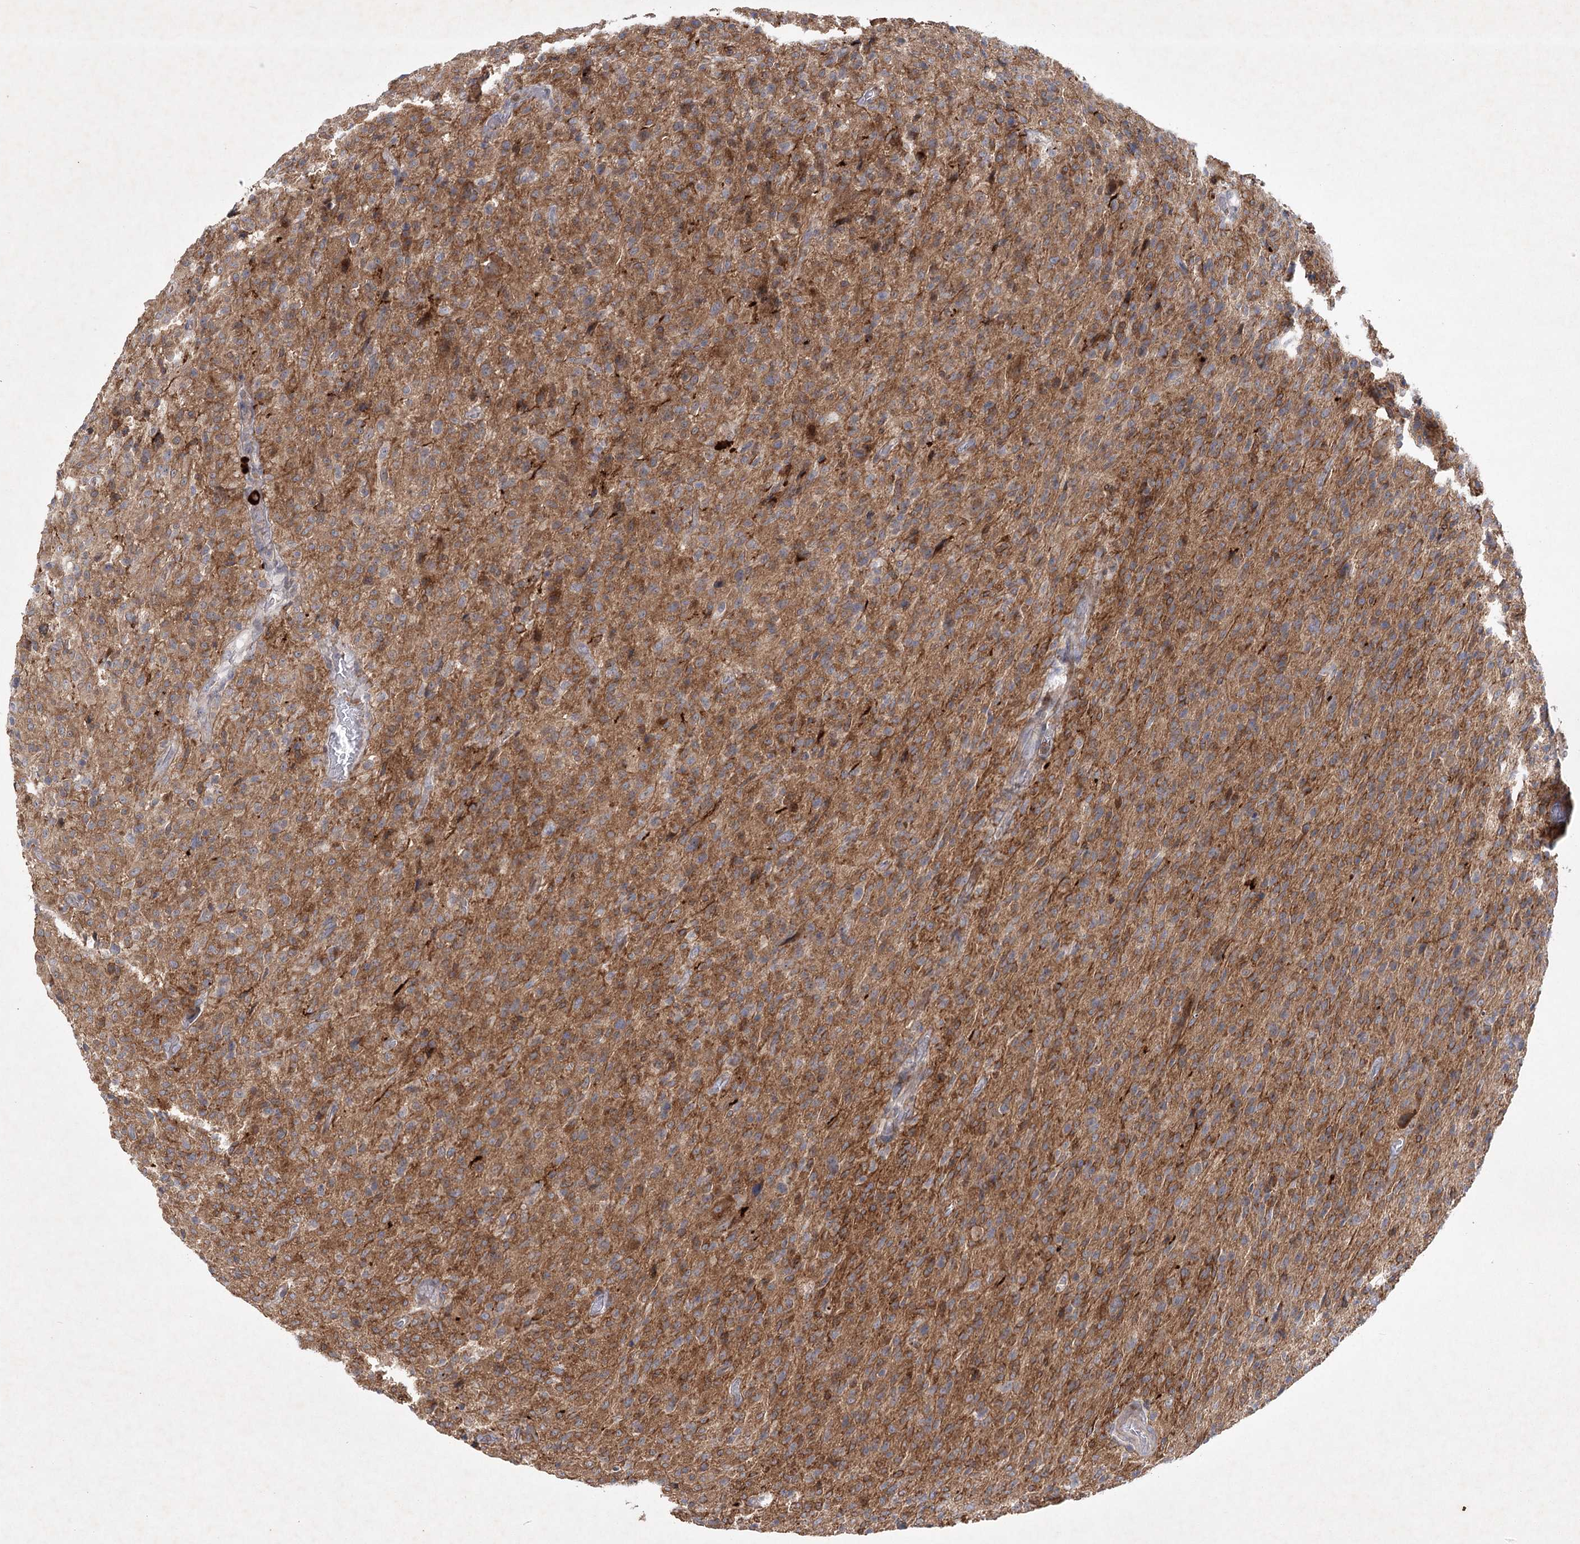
{"staining": {"intensity": "moderate", "quantity": ">75%", "location": "cytoplasmic/membranous"}, "tissue": "glioma", "cell_type": "Tumor cells", "image_type": "cancer", "snomed": [{"axis": "morphology", "description": "Glioma, malignant, High grade"}, {"axis": "topography", "description": "Brain"}], "caption": "The immunohistochemical stain shows moderate cytoplasmic/membranous positivity in tumor cells of glioma tissue. Nuclei are stained in blue.", "gene": "MAP3K13", "patient": {"sex": "female", "age": 57}}